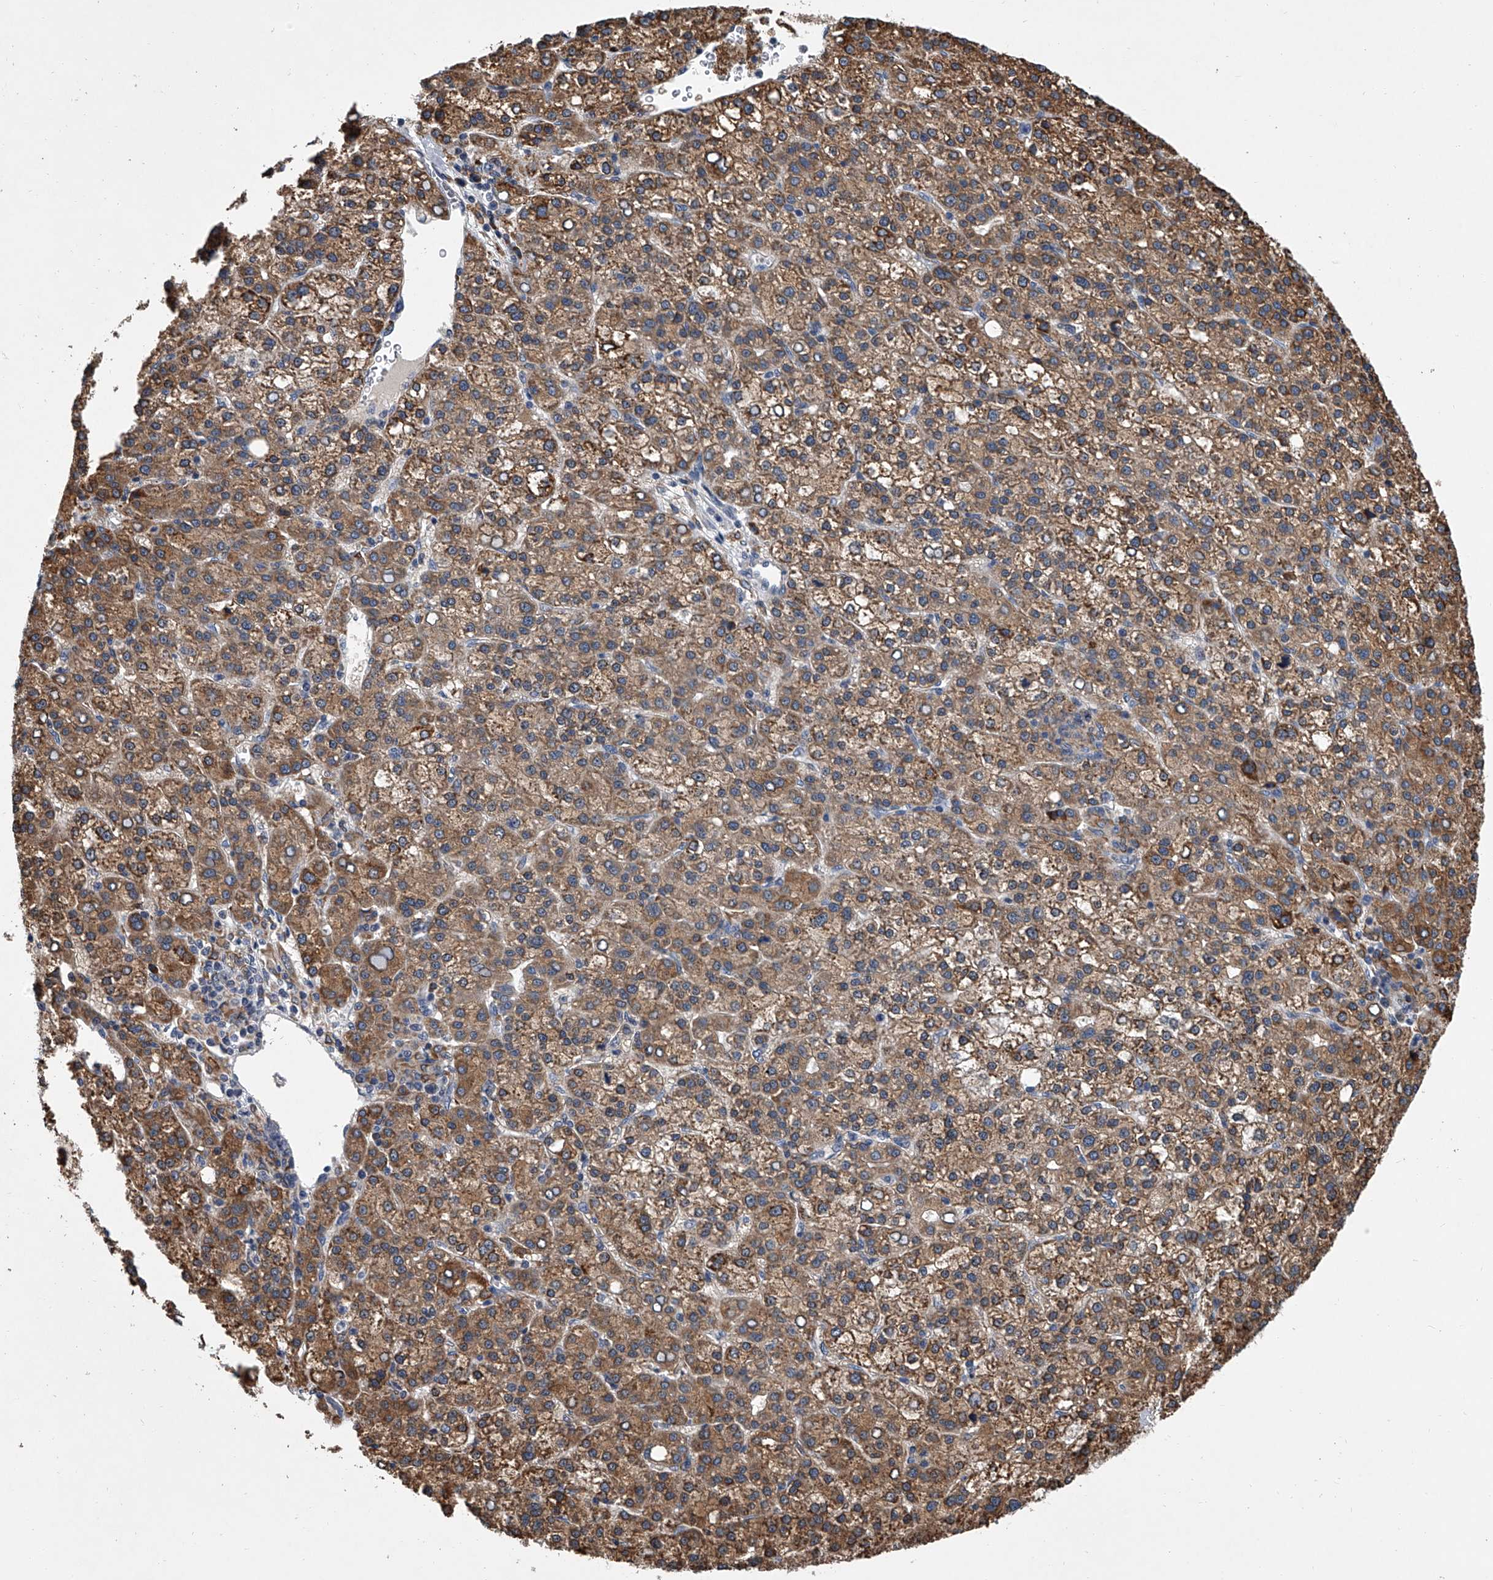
{"staining": {"intensity": "moderate", "quantity": ">75%", "location": "cytoplasmic/membranous"}, "tissue": "liver cancer", "cell_type": "Tumor cells", "image_type": "cancer", "snomed": [{"axis": "morphology", "description": "Carcinoma, Hepatocellular, NOS"}, {"axis": "topography", "description": "Liver"}], "caption": "Hepatocellular carcinoma (liver) stained with IHC shows moderate cytoplasmic/membranous staining in approximately >75% of tumor cells.", "gene": "TMEM63C", "patient": {"sex": "female", "age": 58}}